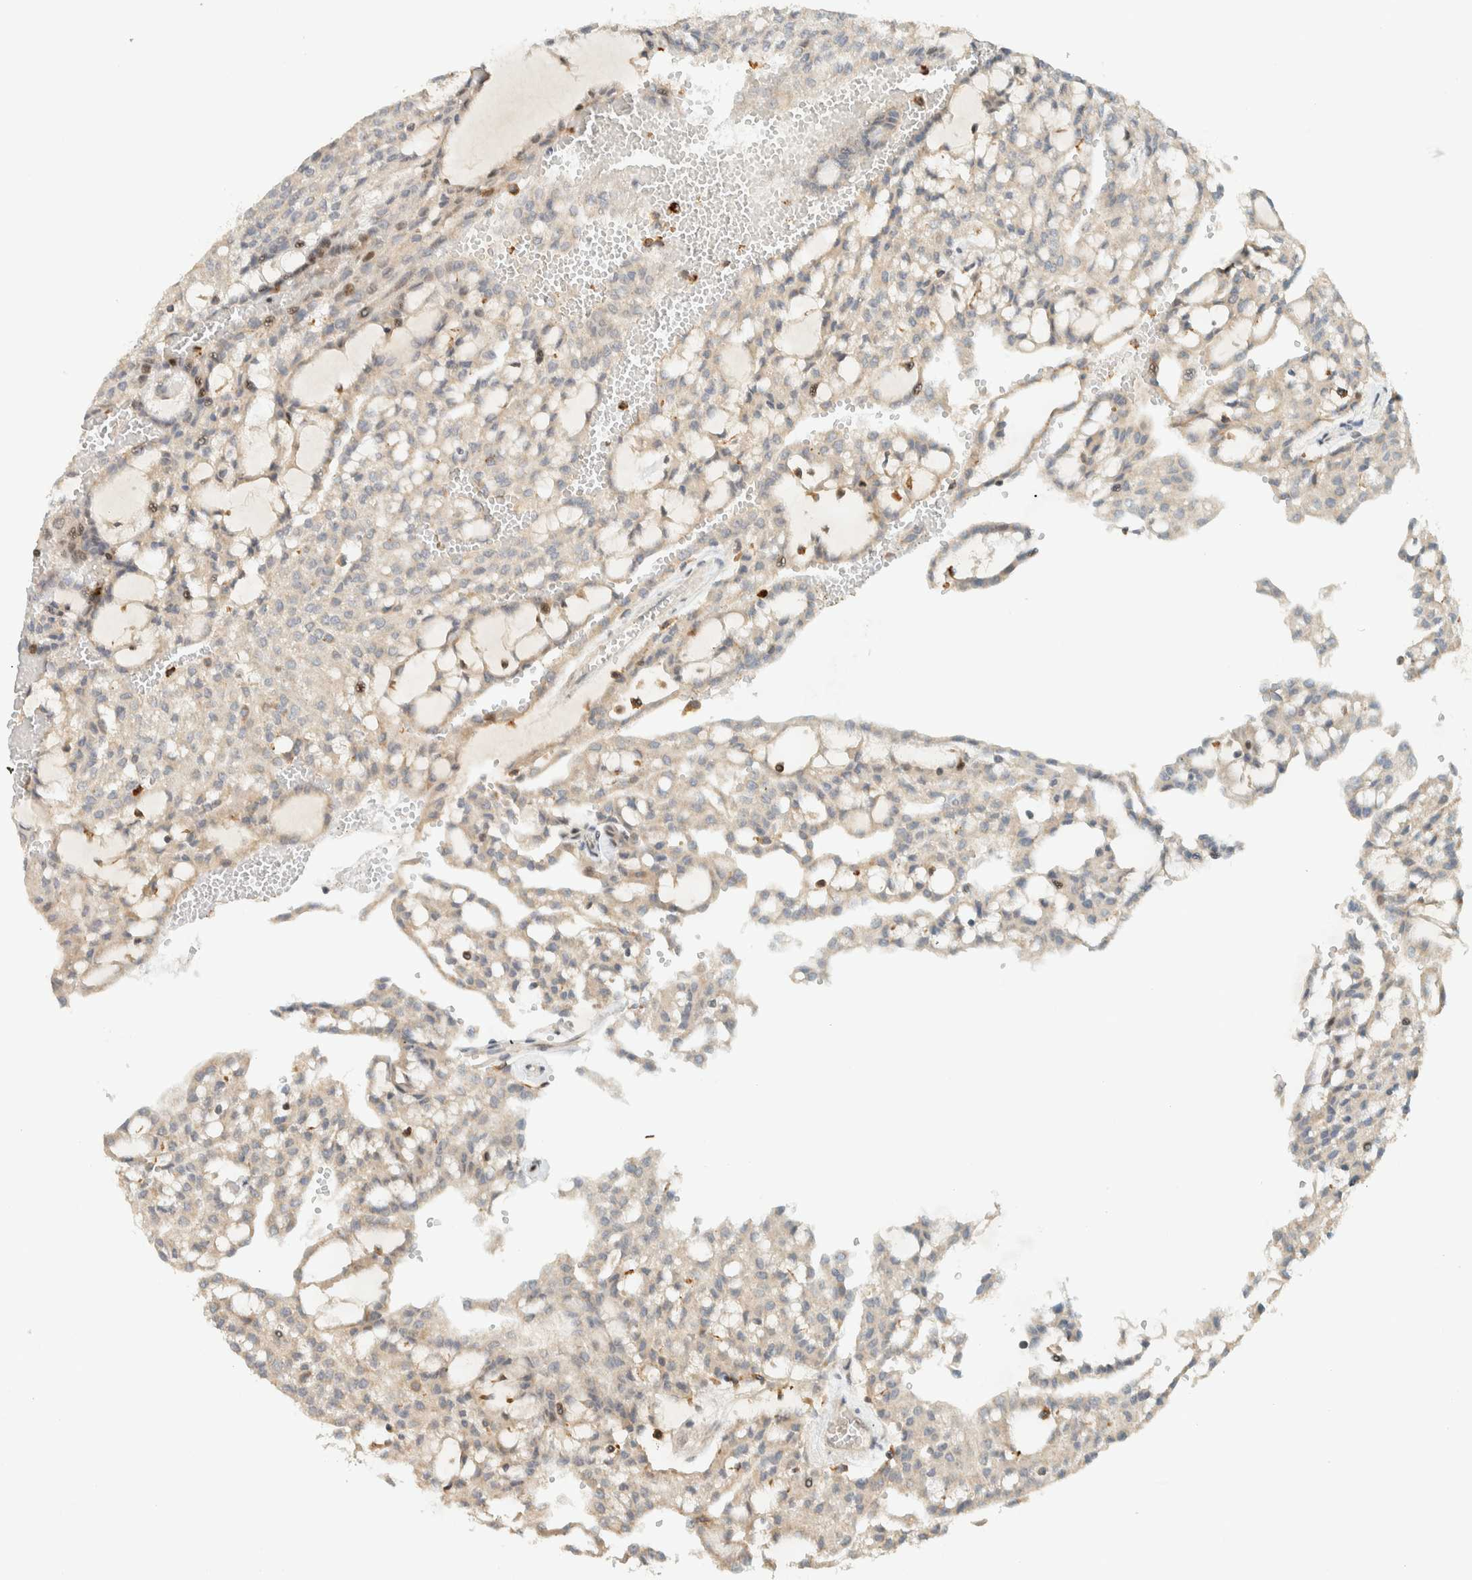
{"staining": {"intensity": "weak", "quantity": "<25%", "location": "cytoplasmic/membranous"}, "tissue": "renal cancer", "cell_type": "Tumor cells", "image_type": "cancer", "snomed": [{"axis": "morphology", "description": "Adenocarcinoma, NOS"}, {"axis": "topography", "description": "Kidney"}], "caption": "Immunohistochemistry micrograph of neoplastic tissue: renal cancer (adenocarcinoma) stained with DAB (3,3'-diaminobenzidine) exhibits no significant protein staining in tumor cells.", "gene": "CCDC171", "patient": {"sex": "male", "age": 63}}